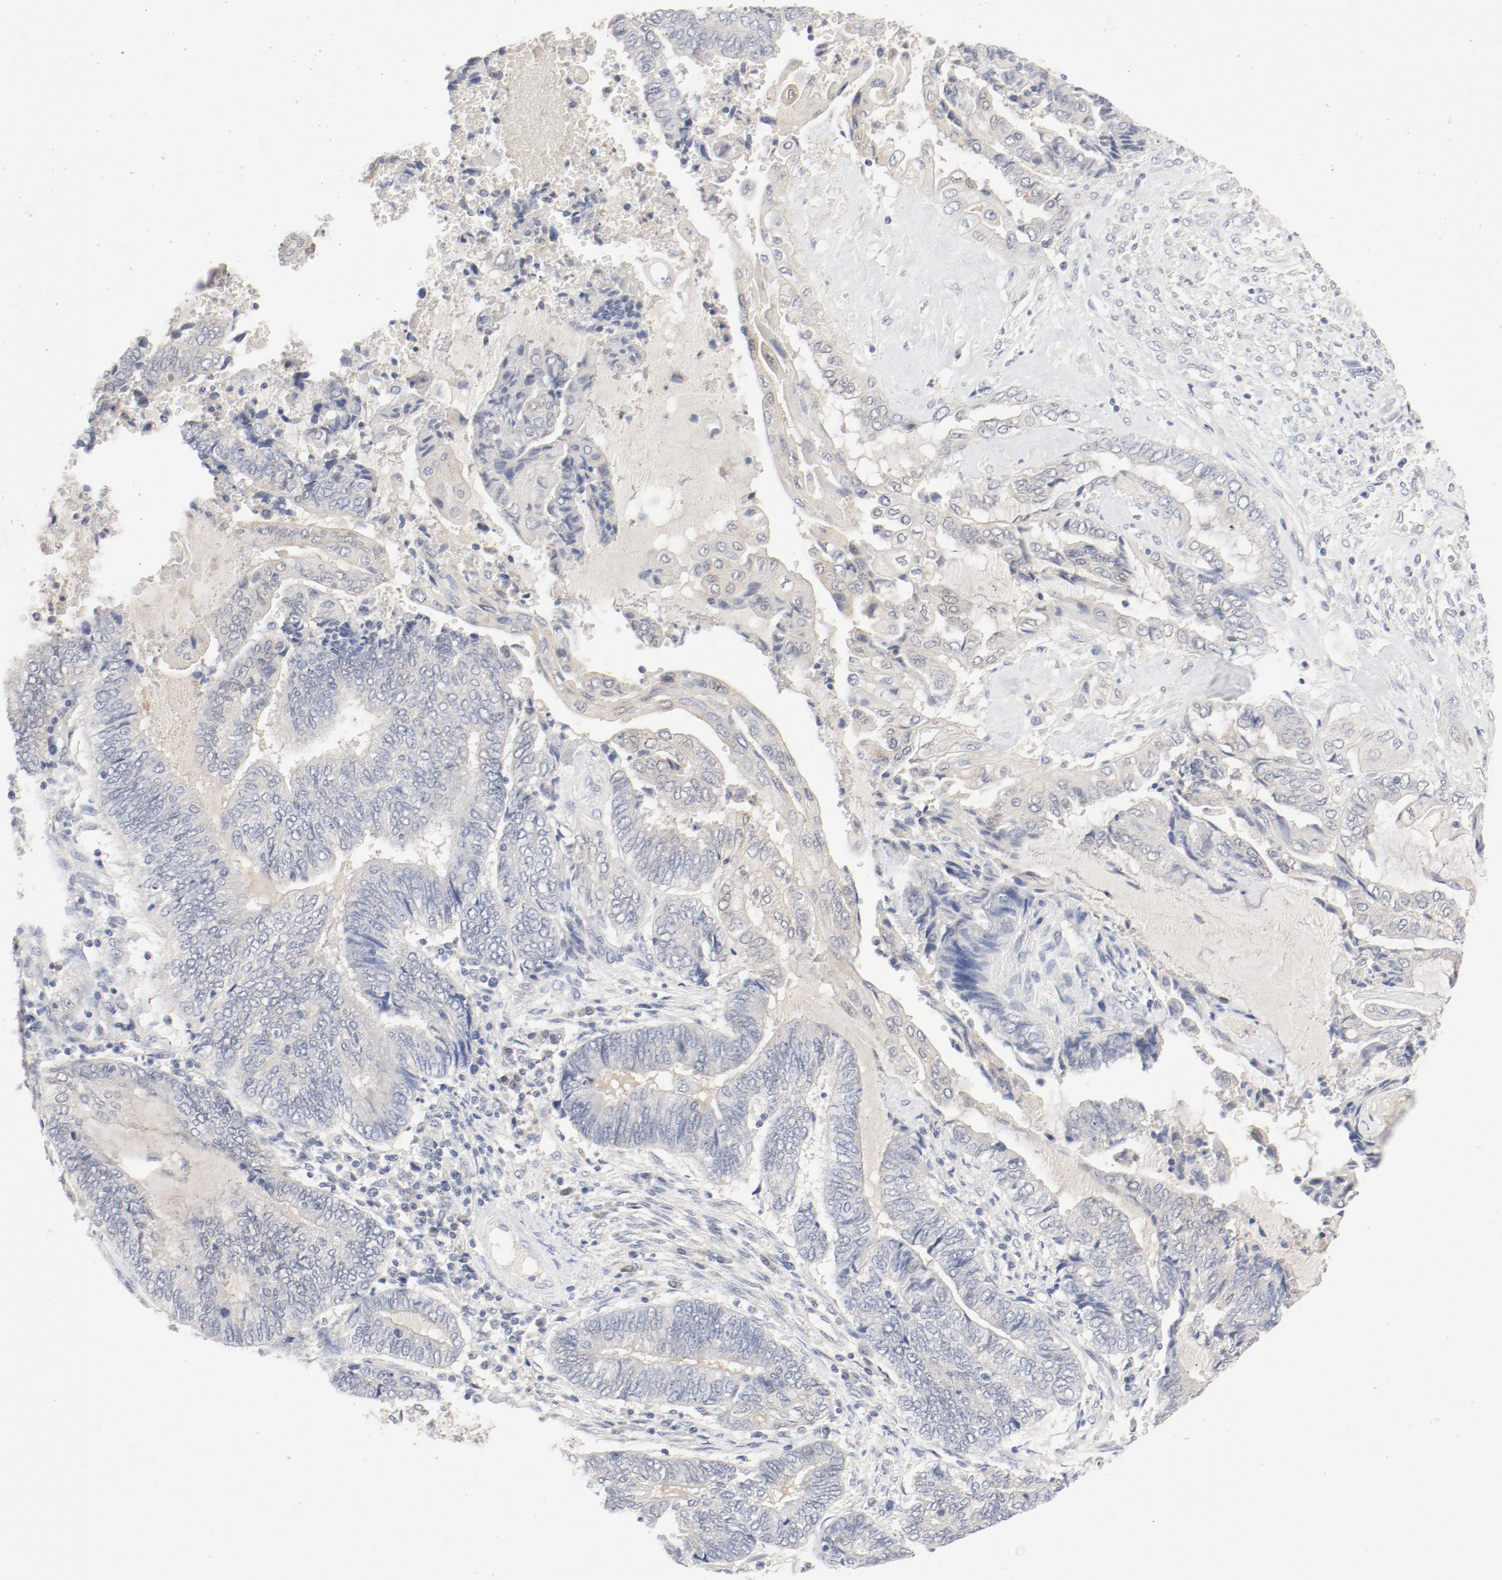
{"staining": {"intensity": "moderate", "quantity": "25%-75%", "location": "cytoplasmic/membranous"}, "tissue": "endometrial cancer", "cell_type": "Tumor cells", "image_type": "cancer", "snomed": [{"axis": "morphology", "description": "Adenocarcinoma, NOS"}, {"axis": "topography", "description": "Uterus"}, {"axis": "topography", "description": "Endometrium"}], "caption": "Adenocarcinoma (endometrial) stained for a protein (brown) exhibits moderate cytoplasmic/membranous positive positivity in approximately 25%-75% of tumor cells.", "gene": "PGM1", "patient": {"sex": "female", "age": 70}}